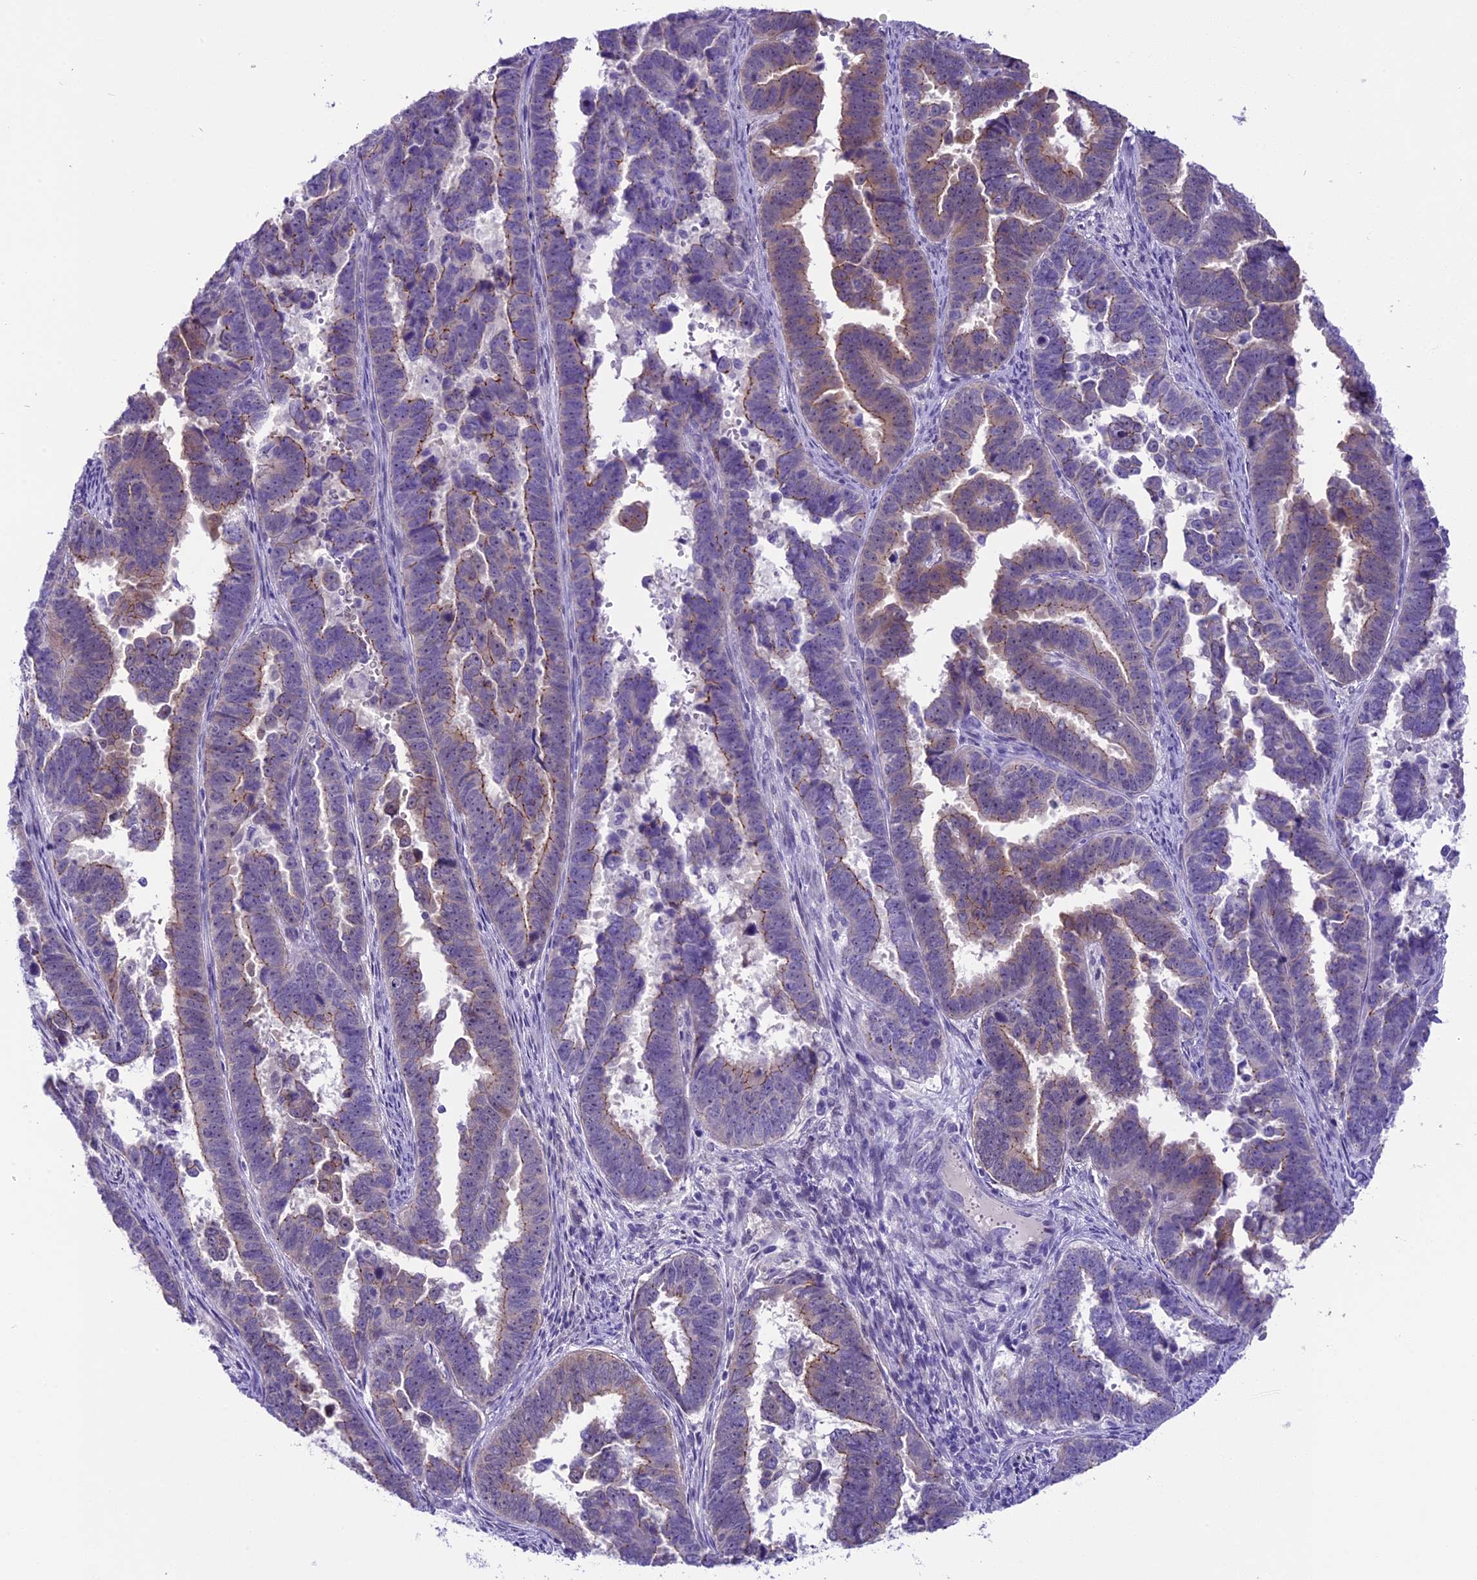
{"staining": {"intensity": "weak", "quantity": "<25%", "location": "cytoplasmic/membranous"}, "tissue": "endometrial cancer", "cell_type": "Tumor cells", "image_type": "cancer", "snomed": [{"axis": "morphology", "description": "Adenocarcinoma, NOS"}, {"axis": "topography", "description": "Endometrium"}], "caption": "Tumor cells are negative for brown protein staining in endometrial adenocarcinoma.", "gene": "PRR15", "patient": {"sex": "female", "age": 75}}